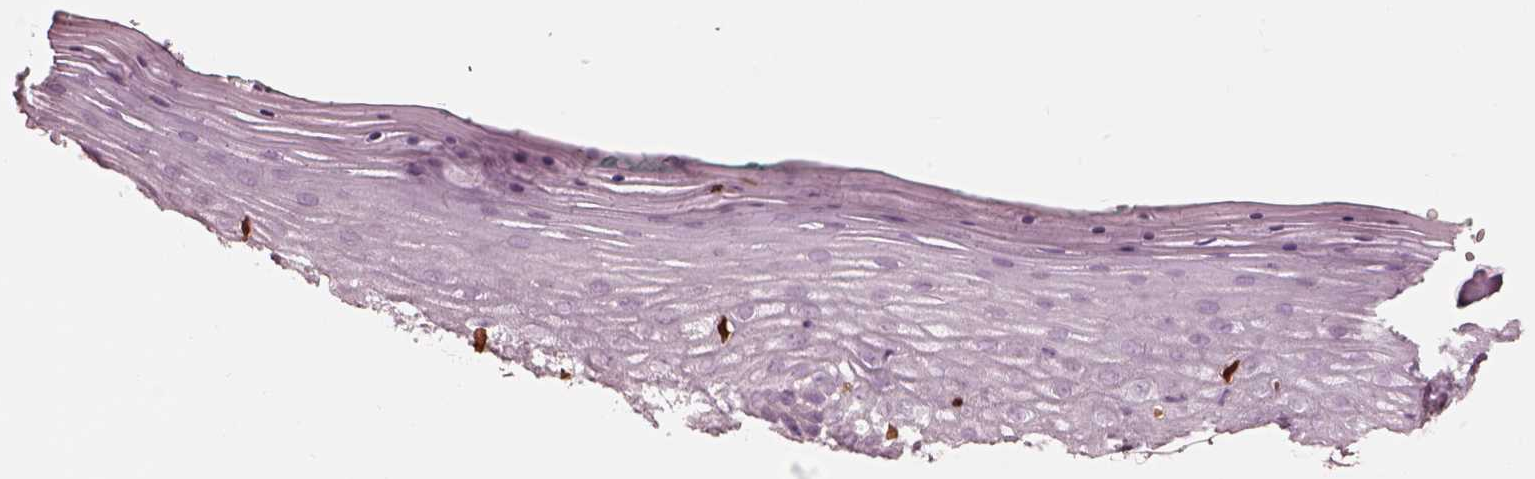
{"staining": {"intensity": "negative", "quantity": "none", "location": "none"}, "tissue": "vagina", "cell_type": "Squamous epithelial cells", "image_type": "normal", "snomed": [{"axis": "morphology", "description": "Normal tissue, NOS"}, {"axis": "topography", "description": "Vagina"}], "caption": "Protein analysis of normal vagina reveals no significant positivity in squamous epithelial cells.", "gene": "ALOX5", "patient": {"sex": "female", "age": 45}}